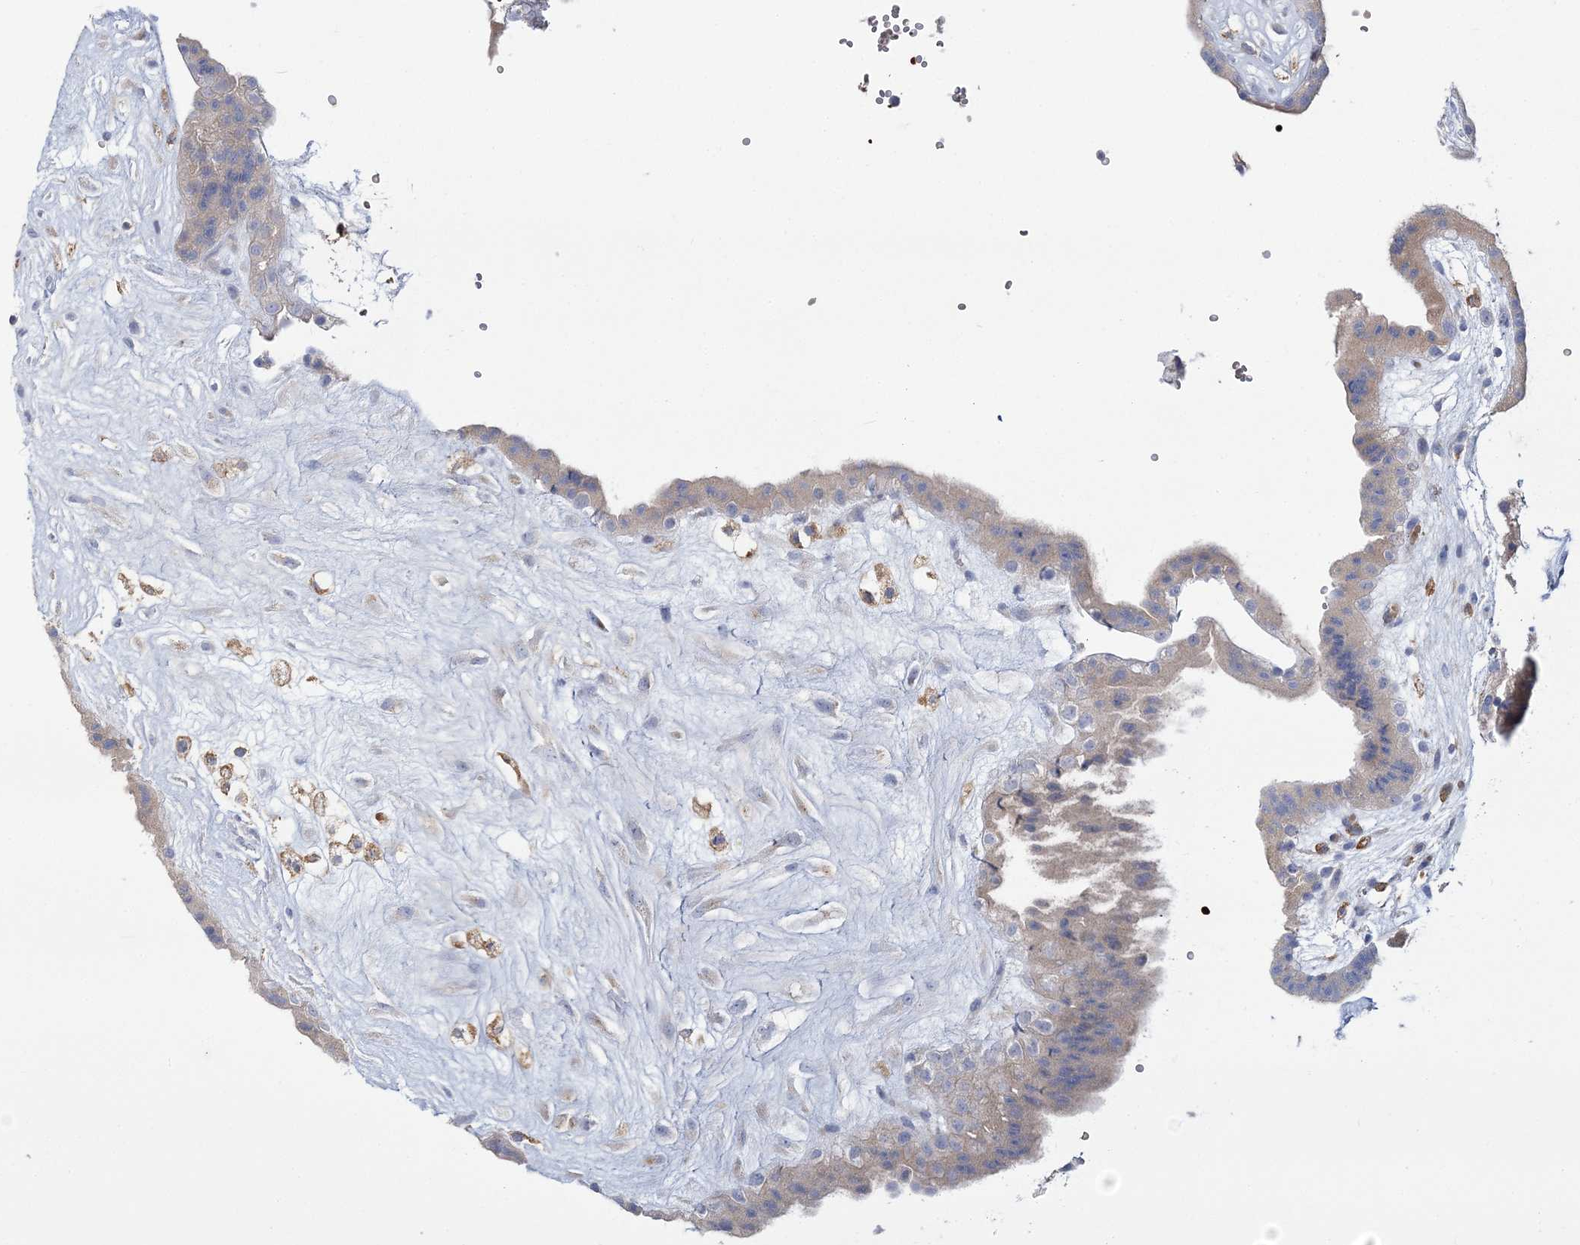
{"staining": {"intensity": "negative", "quantity": "none", "location": "none"}, "tissue": "placenta", "cell_type": "Trophoblastic cells", "image_type": "normal", "snomed": [{"axis": "morphology", "description": "Normal tissue, NOS"}, {"axis": "topography", "description": "Placenta"}], "caption": "Immunohistochemistry (IHC) image of unremarkable placenta: human placenta stained with DAB (3,3'-diaminobenzidine) demonstrates no significant protein staining in trophoblastic cells.", "gene": "ATP11B", "patient": {"sex": "female", "age": 18}}